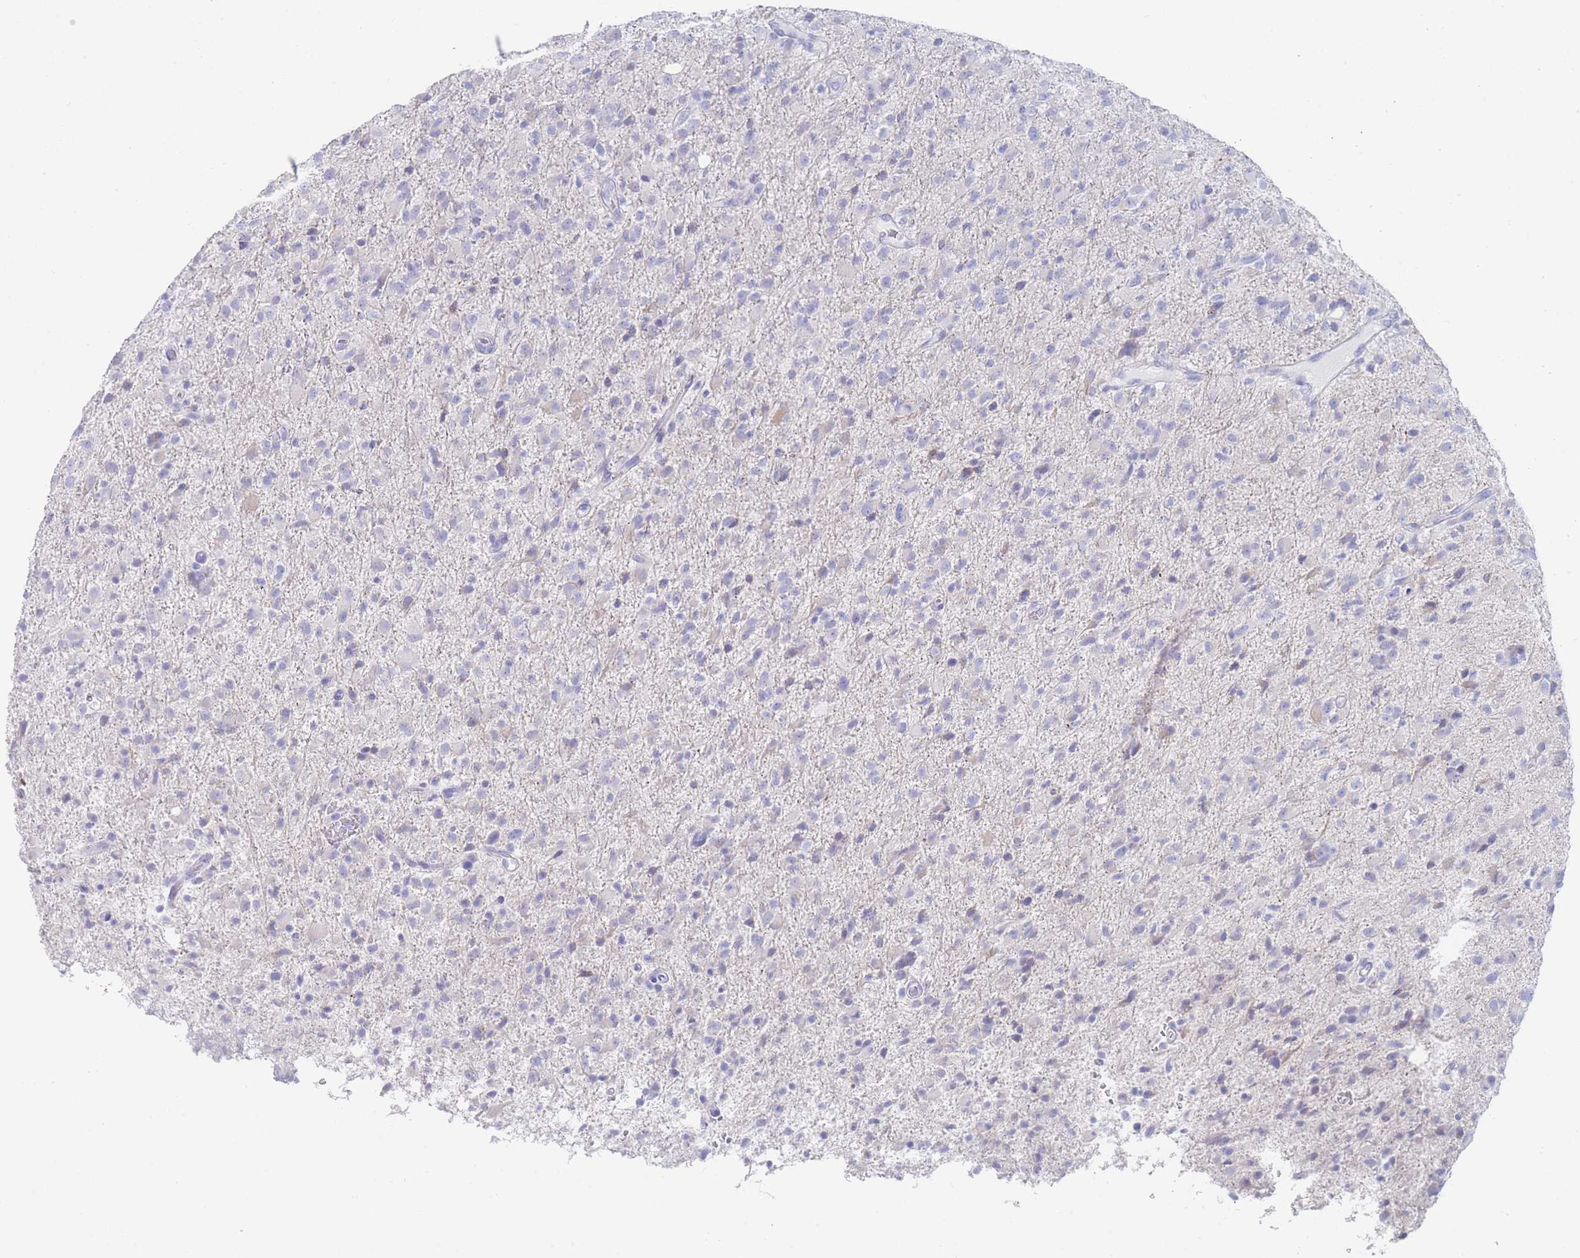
{"staining": {"intensity": "negative", "quantity": "none", "location": "none"}, "tissue": "glioma", "cell_type": "Tumor cells", "image_type": "cancer", "snomed": [{"axis": "morphology", "description": "Glioma, malignant, Low grade"}, {"axis": "topography", "description": "Brain"}], "caption": "A high-resolution histopathology image shows IHC staining of glioma, which displays no significant positivity in tumor cells. (Stains: DAB (3,3'-diaminobenzidine) immunohistochemistry with hematoxylin counter stain, Microscopy: brightfield microscopy at high magnification).", "gene": "LRRC37A", "patient": {"sex": "male", "age": 65}}